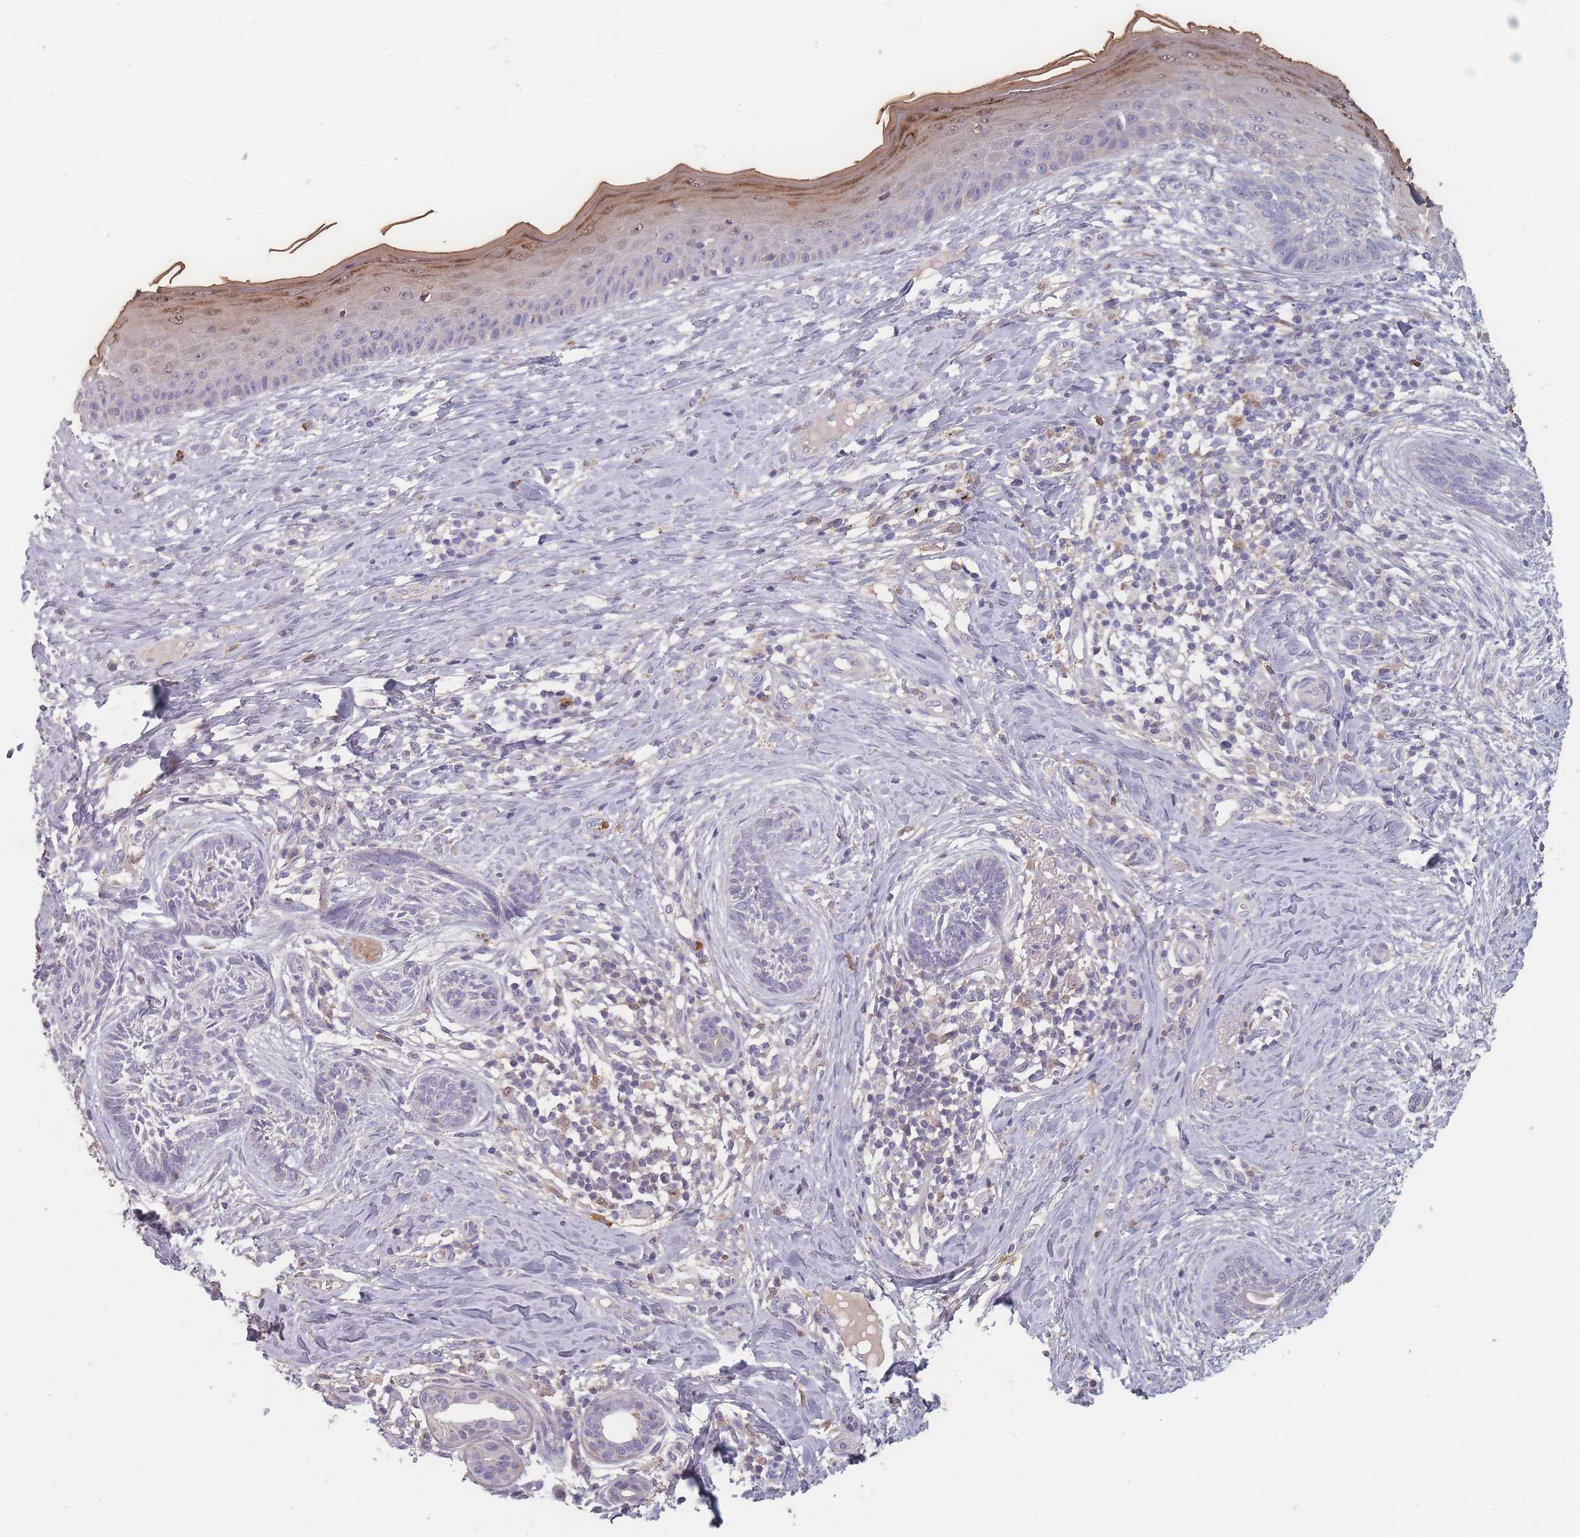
{"staining": {"intensity": "negative", "quantity": "none", "location": "none"}, "tissue": "skin cancer", "cell_type": "Tumor cells", "image_type": "cancer", "snomed": [{"axis": "morphology", "description": "Basal cell carcinoma"}, {"axis": "topography", "description": "Skin"}], "caption": "A micrograph of skin cancer (basal cell carcinoma) stained for a protein displays no brown staining in tumor cells.", "gene": "BST1", "patient": {"sex": "male", "age": 73}}